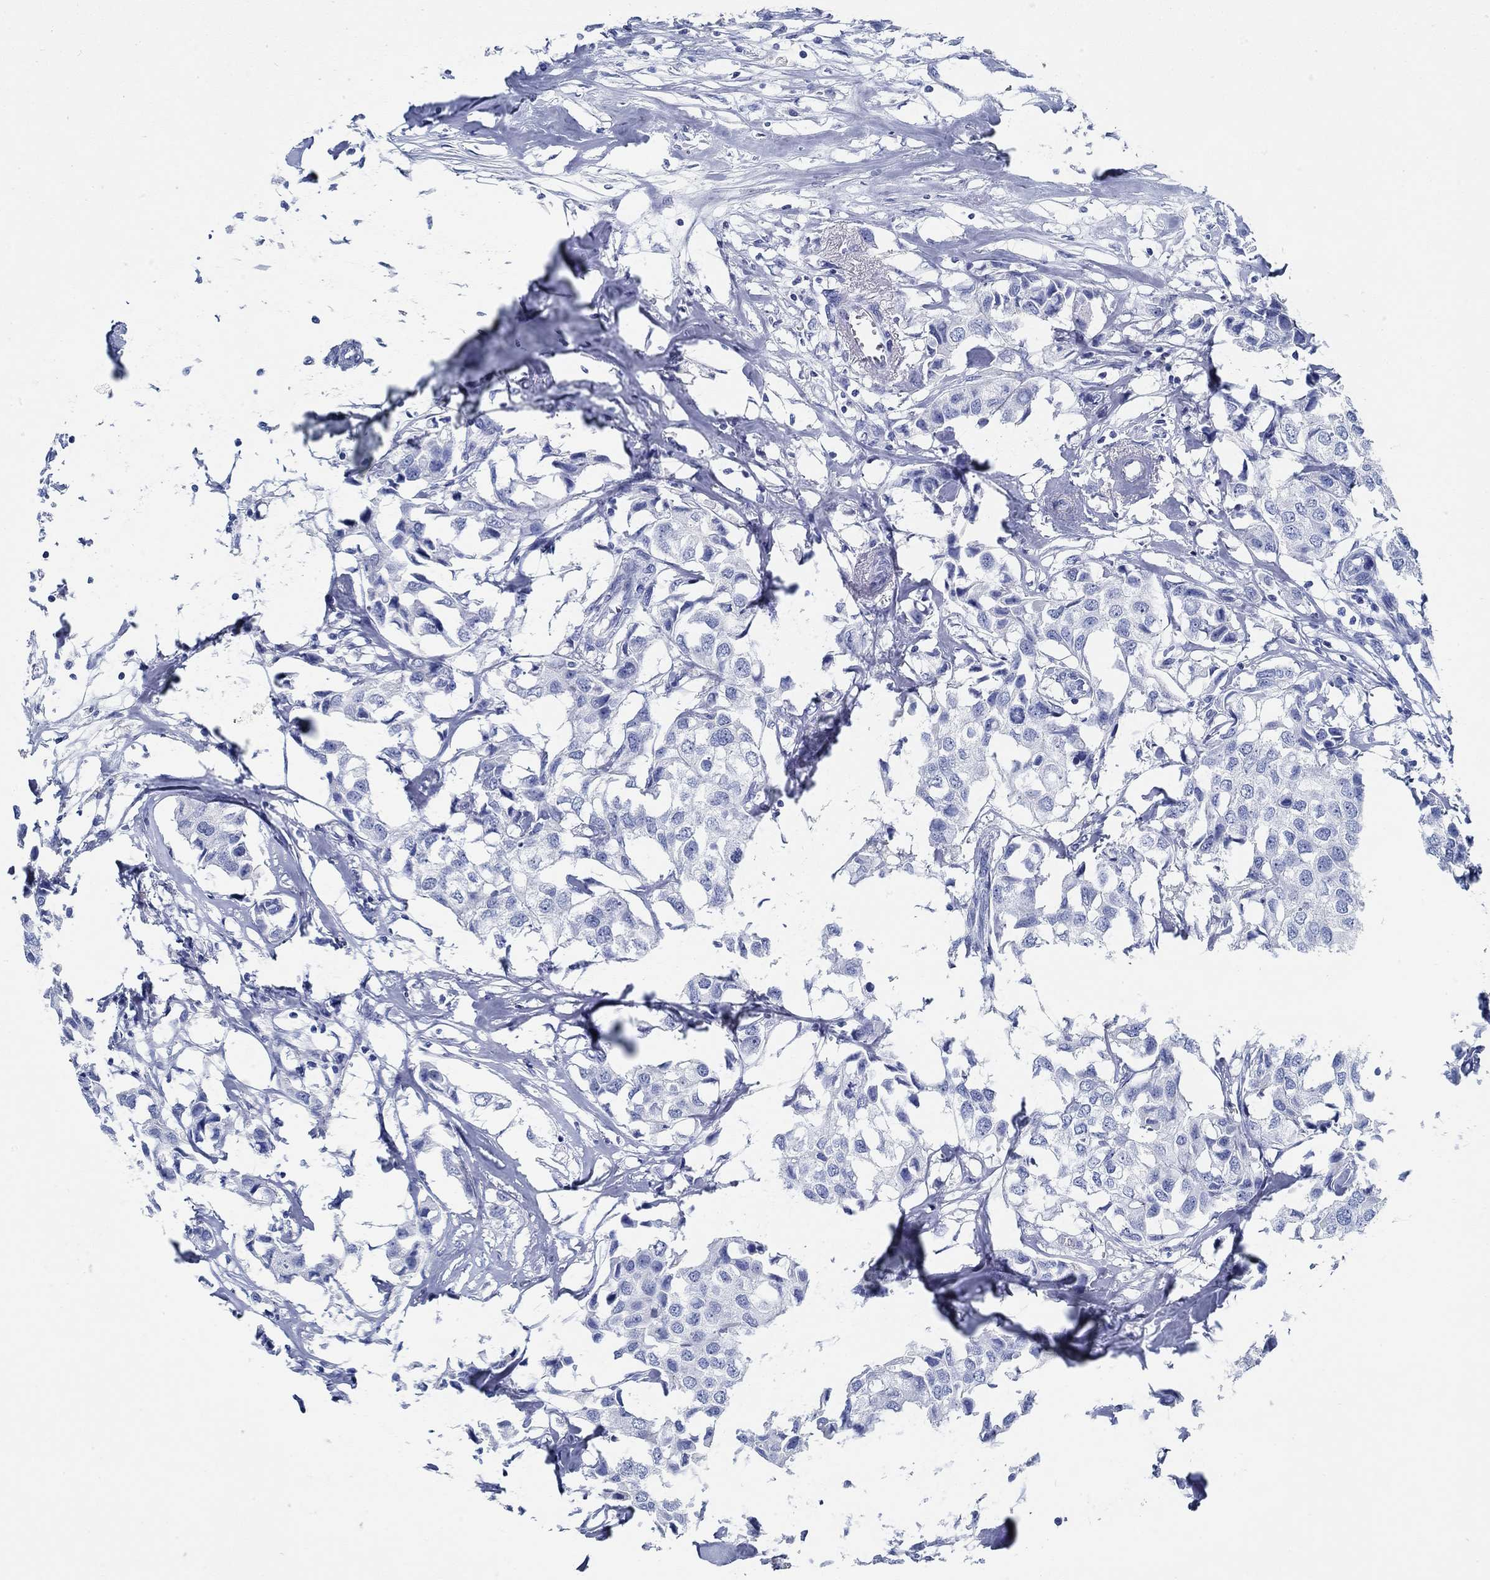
{"staining": {"intensity": "negative", "quantity": "none", "location": "none"}, "tissue": "breast cancer", "cell_type": "Tumor cells", "image_type": "cancer", "snomed": [{"axis": "morphology", "description": "Duct carcinoma"}, {"axis": "topography", "description": "Breast"}], "caption": "Immunohistochemistry photomicrograph of breast cancer stained for a protein (brown), which exhibits no staining in tumor cells. Brightfield microscopy of immunohistochemistry (IHC) stained with DAB (brown) and hematoxylin (blue), captured at high magnification.", "gene": "SLC45A1", "patient": {"sex": "female", "age": 80}}